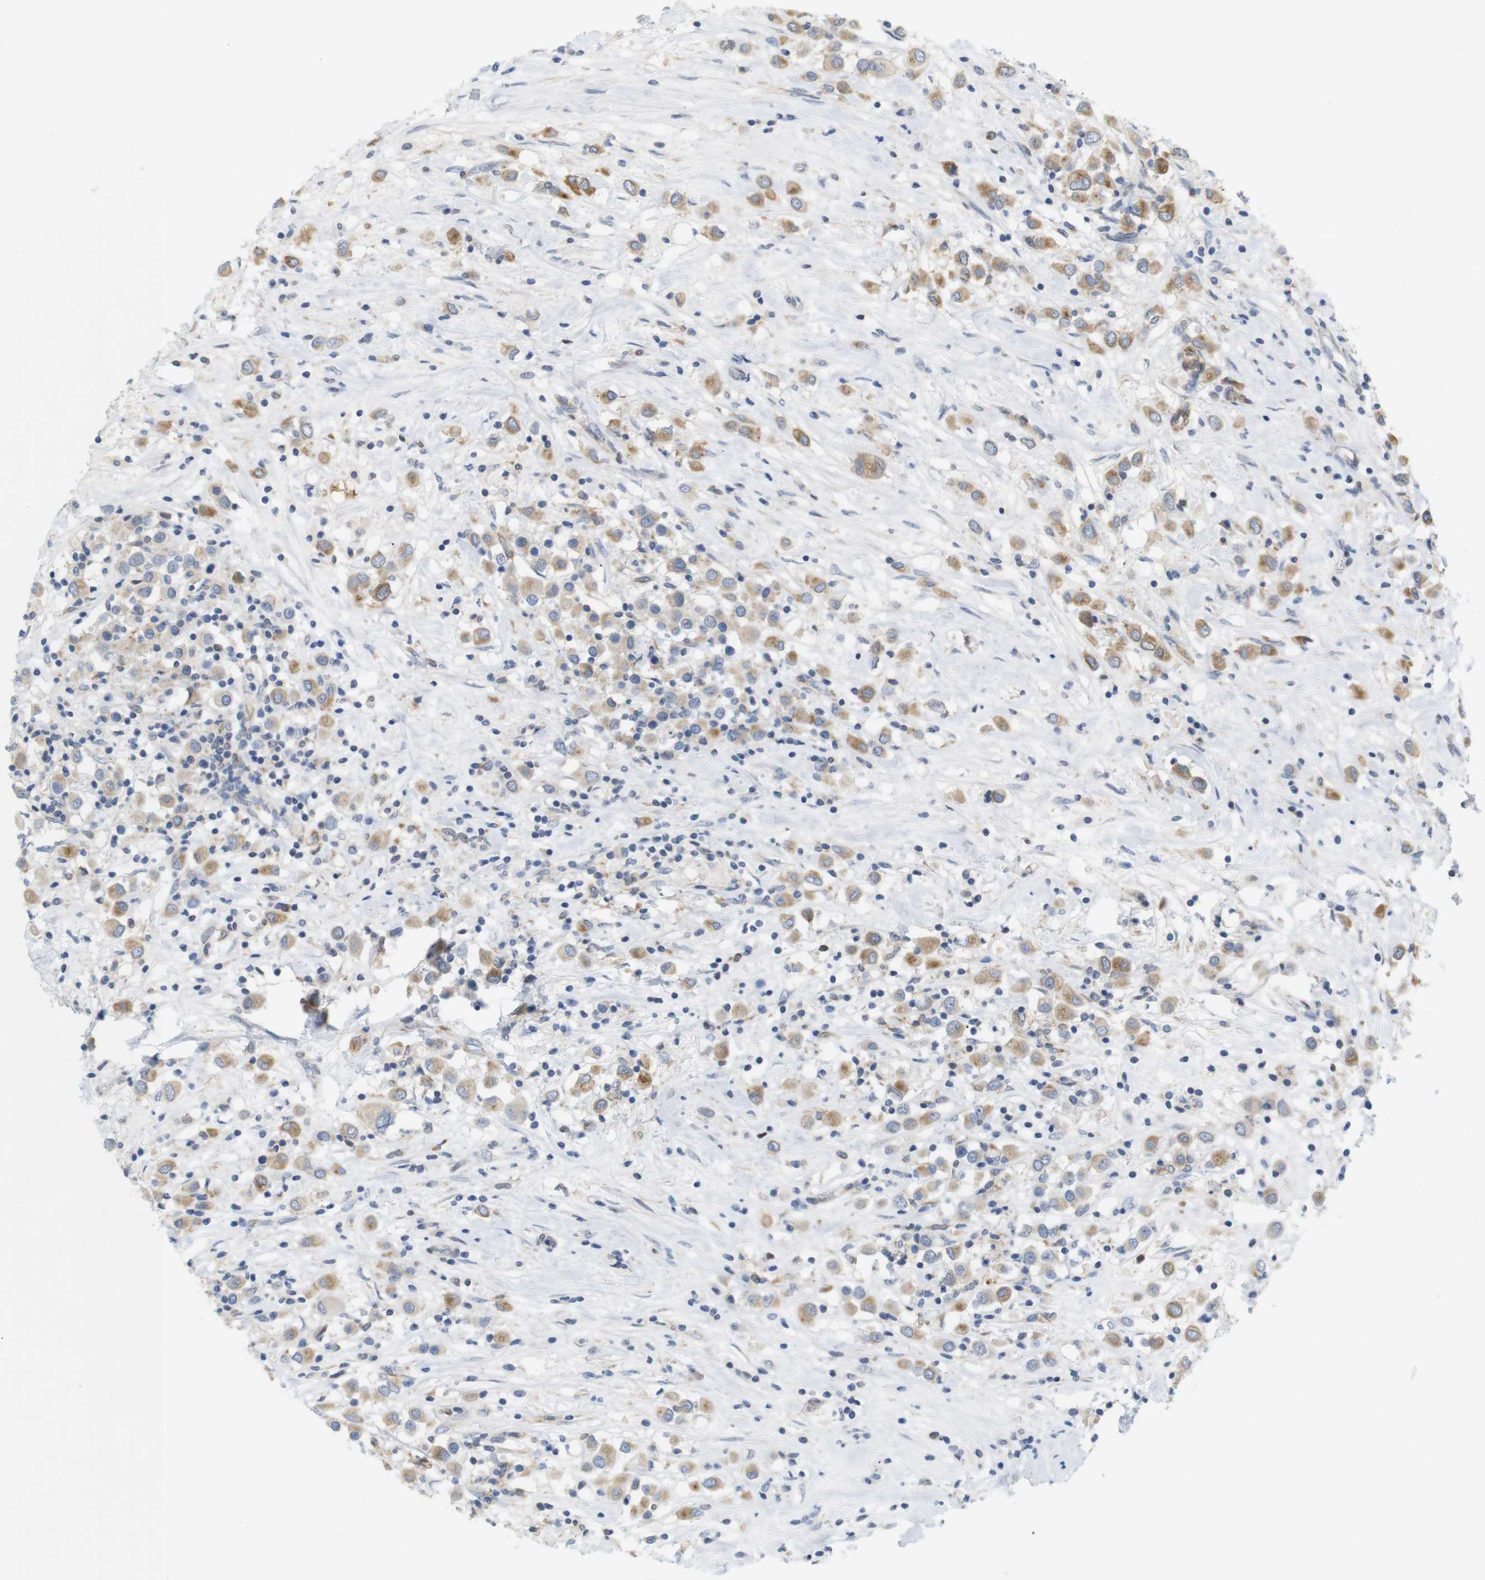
{"staining": {"intensity": "moderate", "quantity": "25%-75%", "location": "cytoplasmic/membranous"}, "tissue": "breast cancer", "cell_type": "Tumor cells", "image_type": "cancer", "snomed": [{"axis": "morphology", "description": "Duct carcinoma"}, {"axis": "topography", "description": "Breast"}], "caption": "Protein expression analysis of human infiltrating ductal carcinoma (breast) reveals moderate cytoplasmic/membranous staining in approximately 25%-75% of tumor cells.", "gene": "ITPR1", "patient": {"sex": "female", "age": 61}}